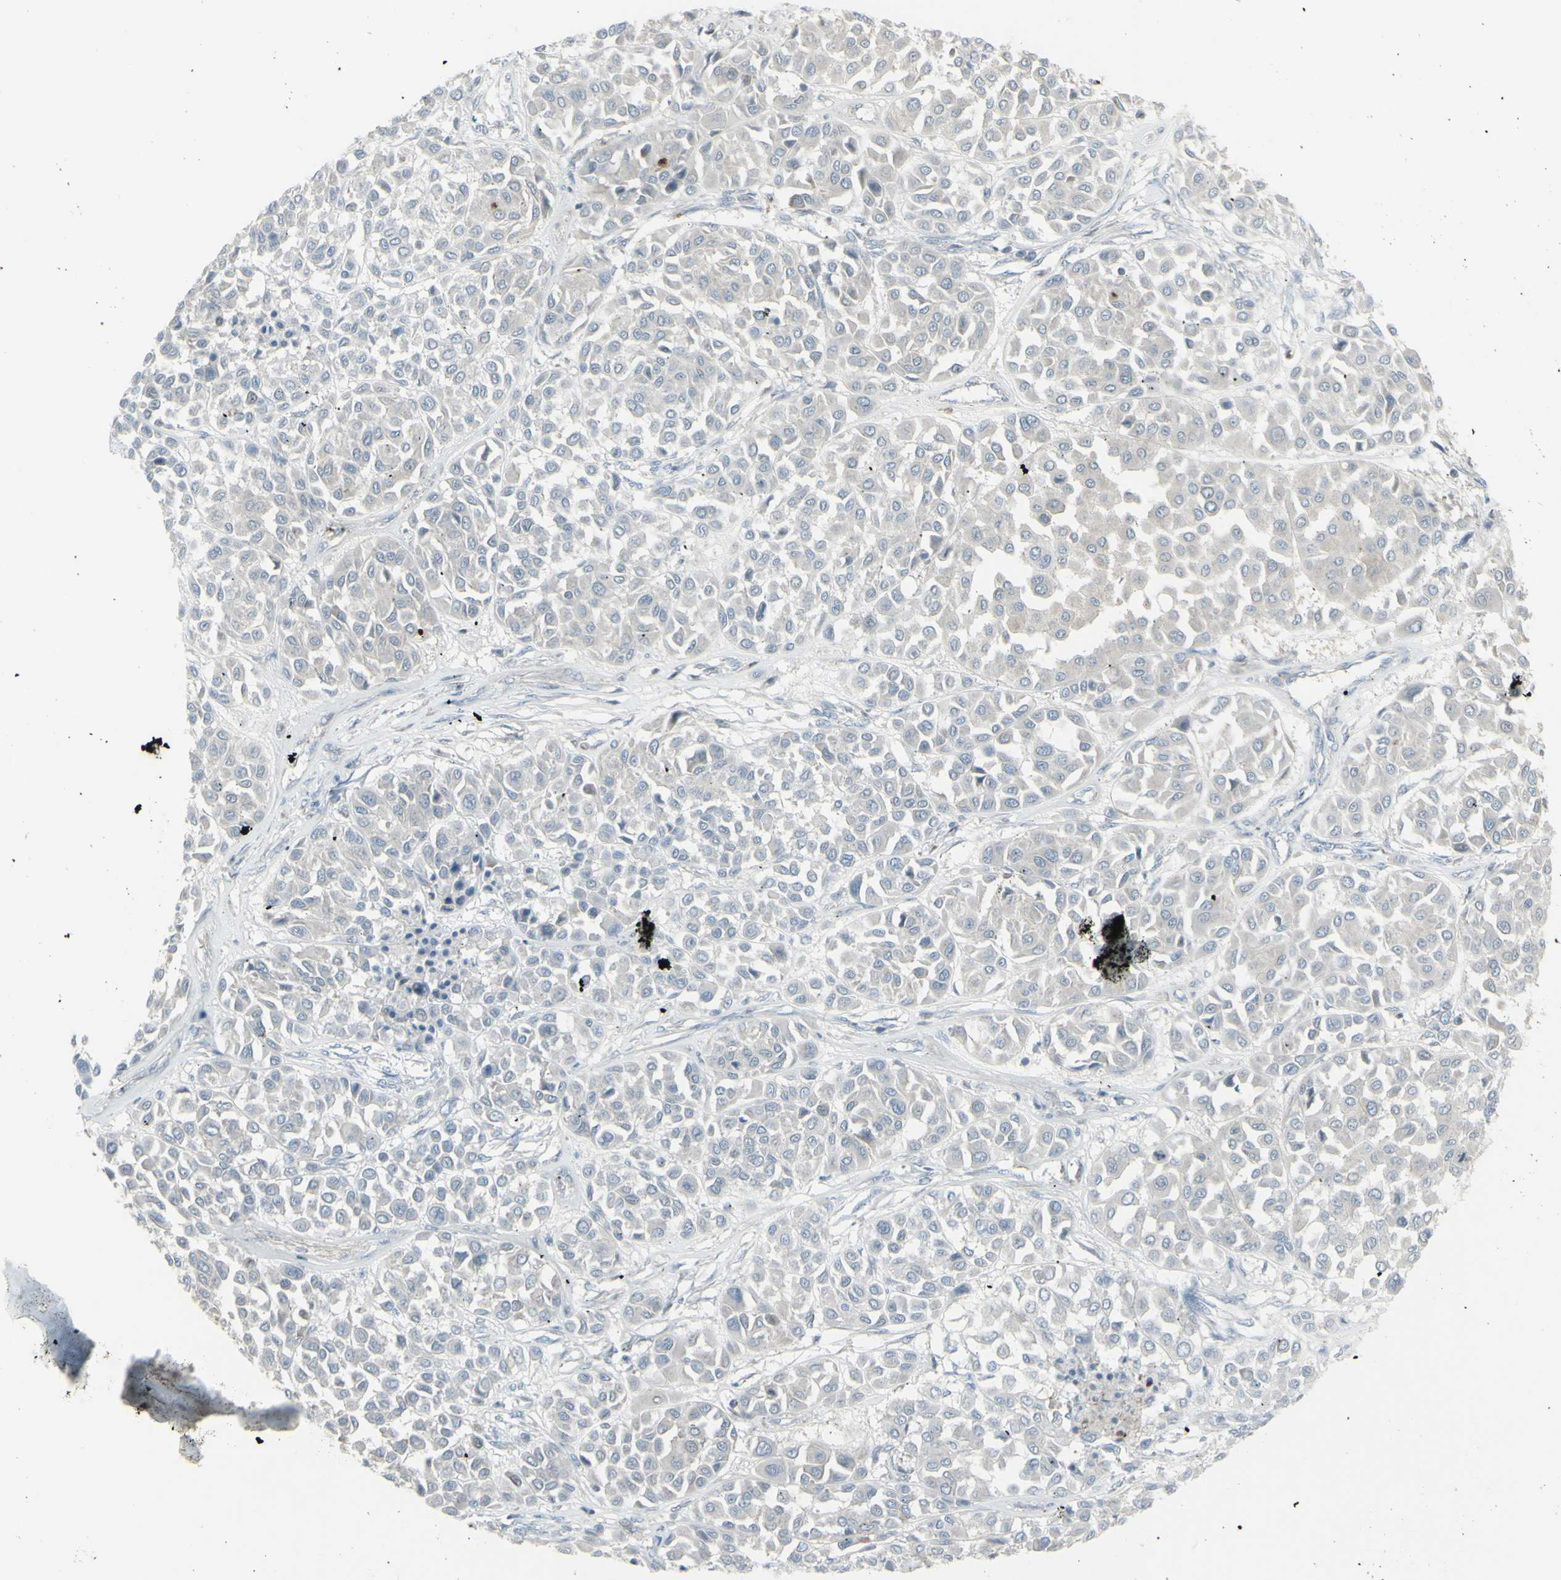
{"staining": {"intensity": "negative", "quantity": "none", "location": "none"}, "tissue": "melanoma", "cell_type": "Tumor cells", "image_type": "cancer", "snomed": [{"axis": "morphology", "description": "Malignant melanoma, Metastatic site"}, {"axis": "topography", "description": "Soft tissue"}], "caption": "An immunohistochemistry image of melanoma is shown. There is no staining in tumor cells of melanoma.", "gene": "GALNT6", "patient": {"sex": "male", "age": 41}}